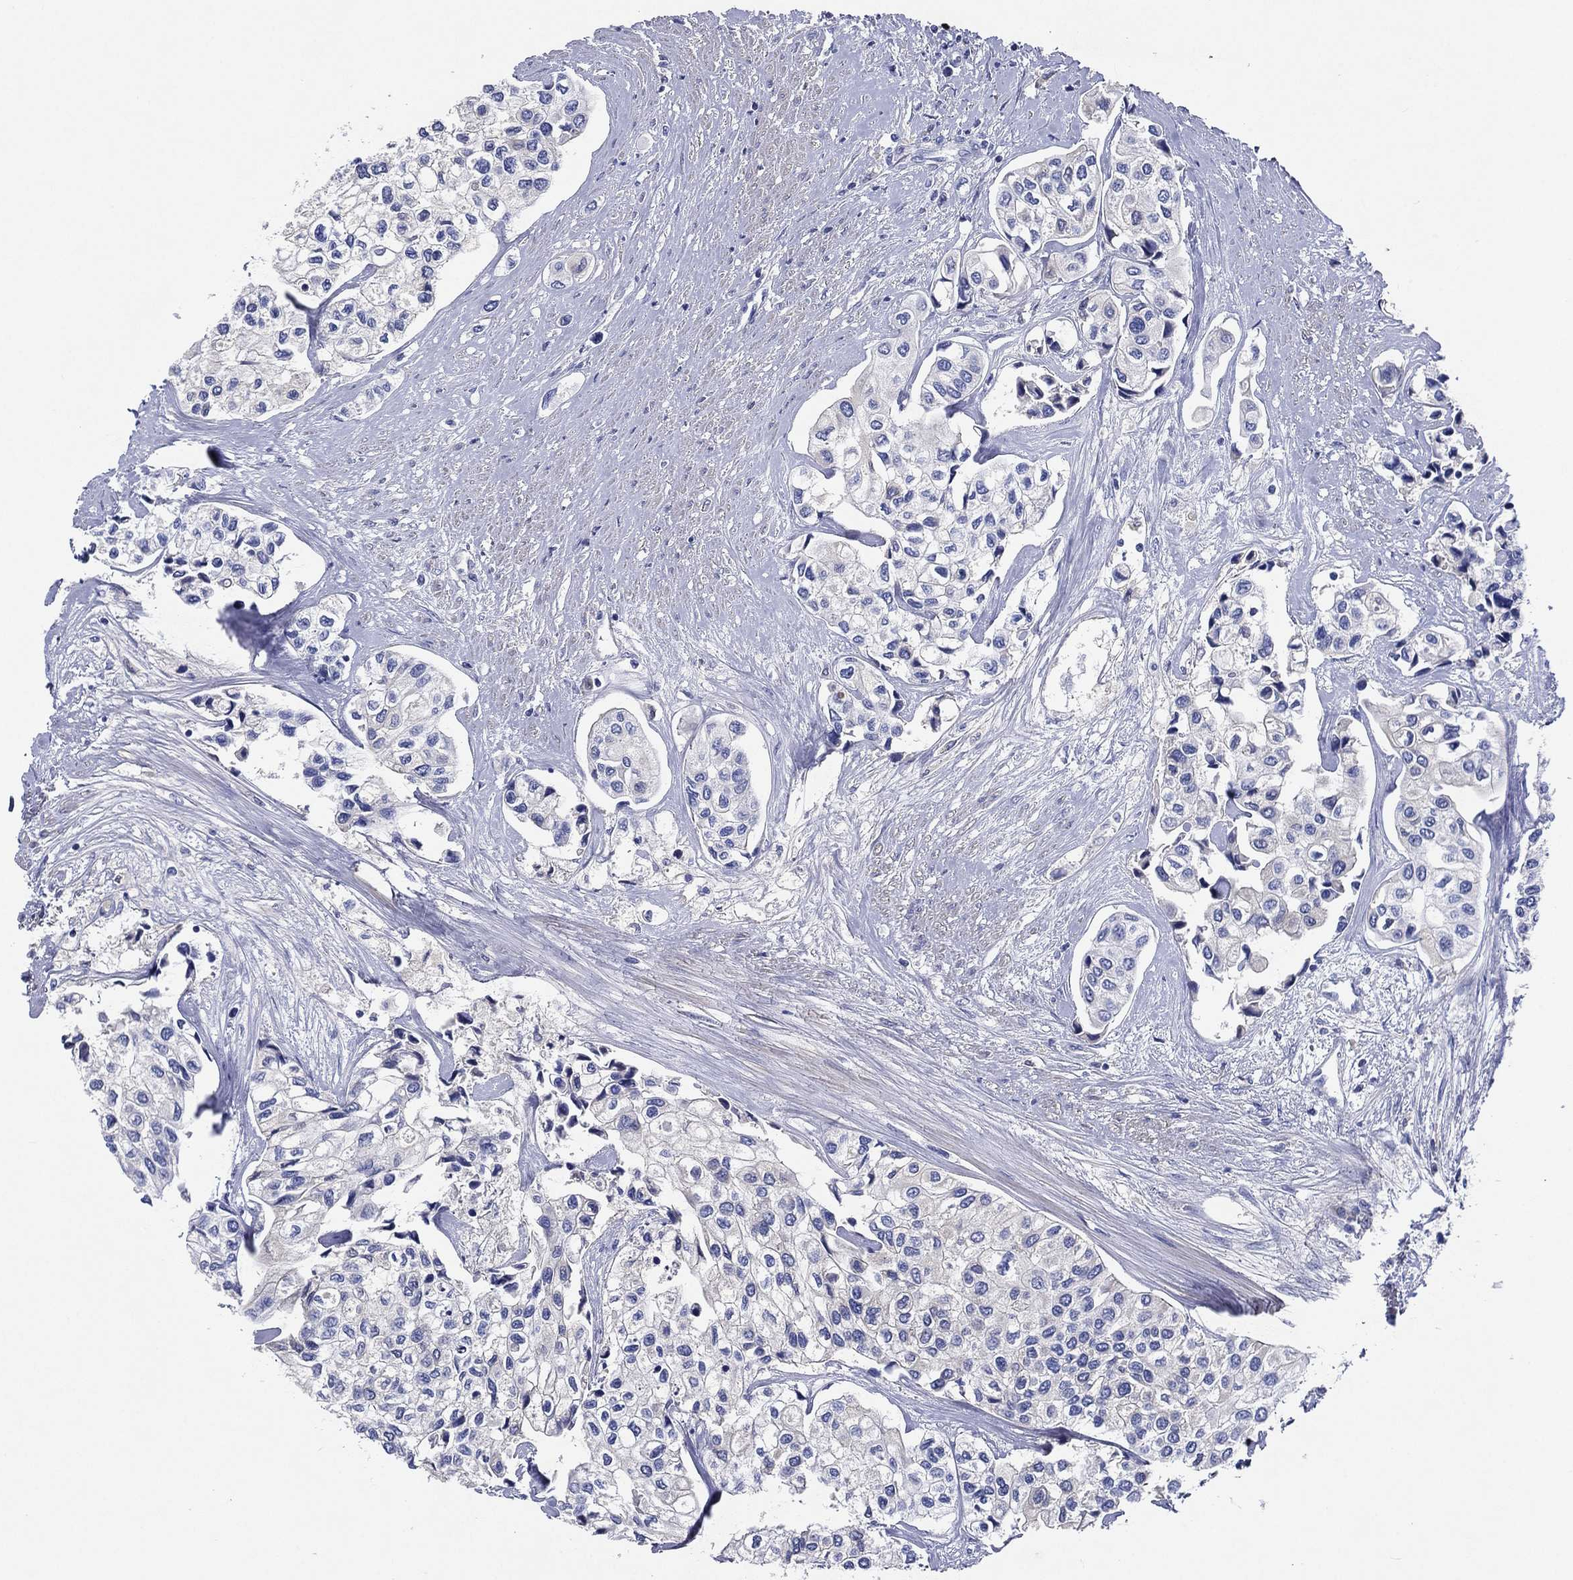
{"staining": {"intensity": "negative", "quantity": "none", "location": "none"}, "tissue": "urothelial cancer", "cell_type": "Tumor cells", "image_type": "cancer", "snomed": [{"axis": "morphology", "description": "Urothelial carcinoma, High grade"}, {"axis": "topography", "description": "Urinary bladder"}], "caption": "Immunohistochemistry (IHC) histopathology image of human urothelial cancer stained for a protein (brown), which demonstrates no expression in tumor cells.", "gene": "TMPRSS11D", "patient": {"sex": "male", "age": 73}}